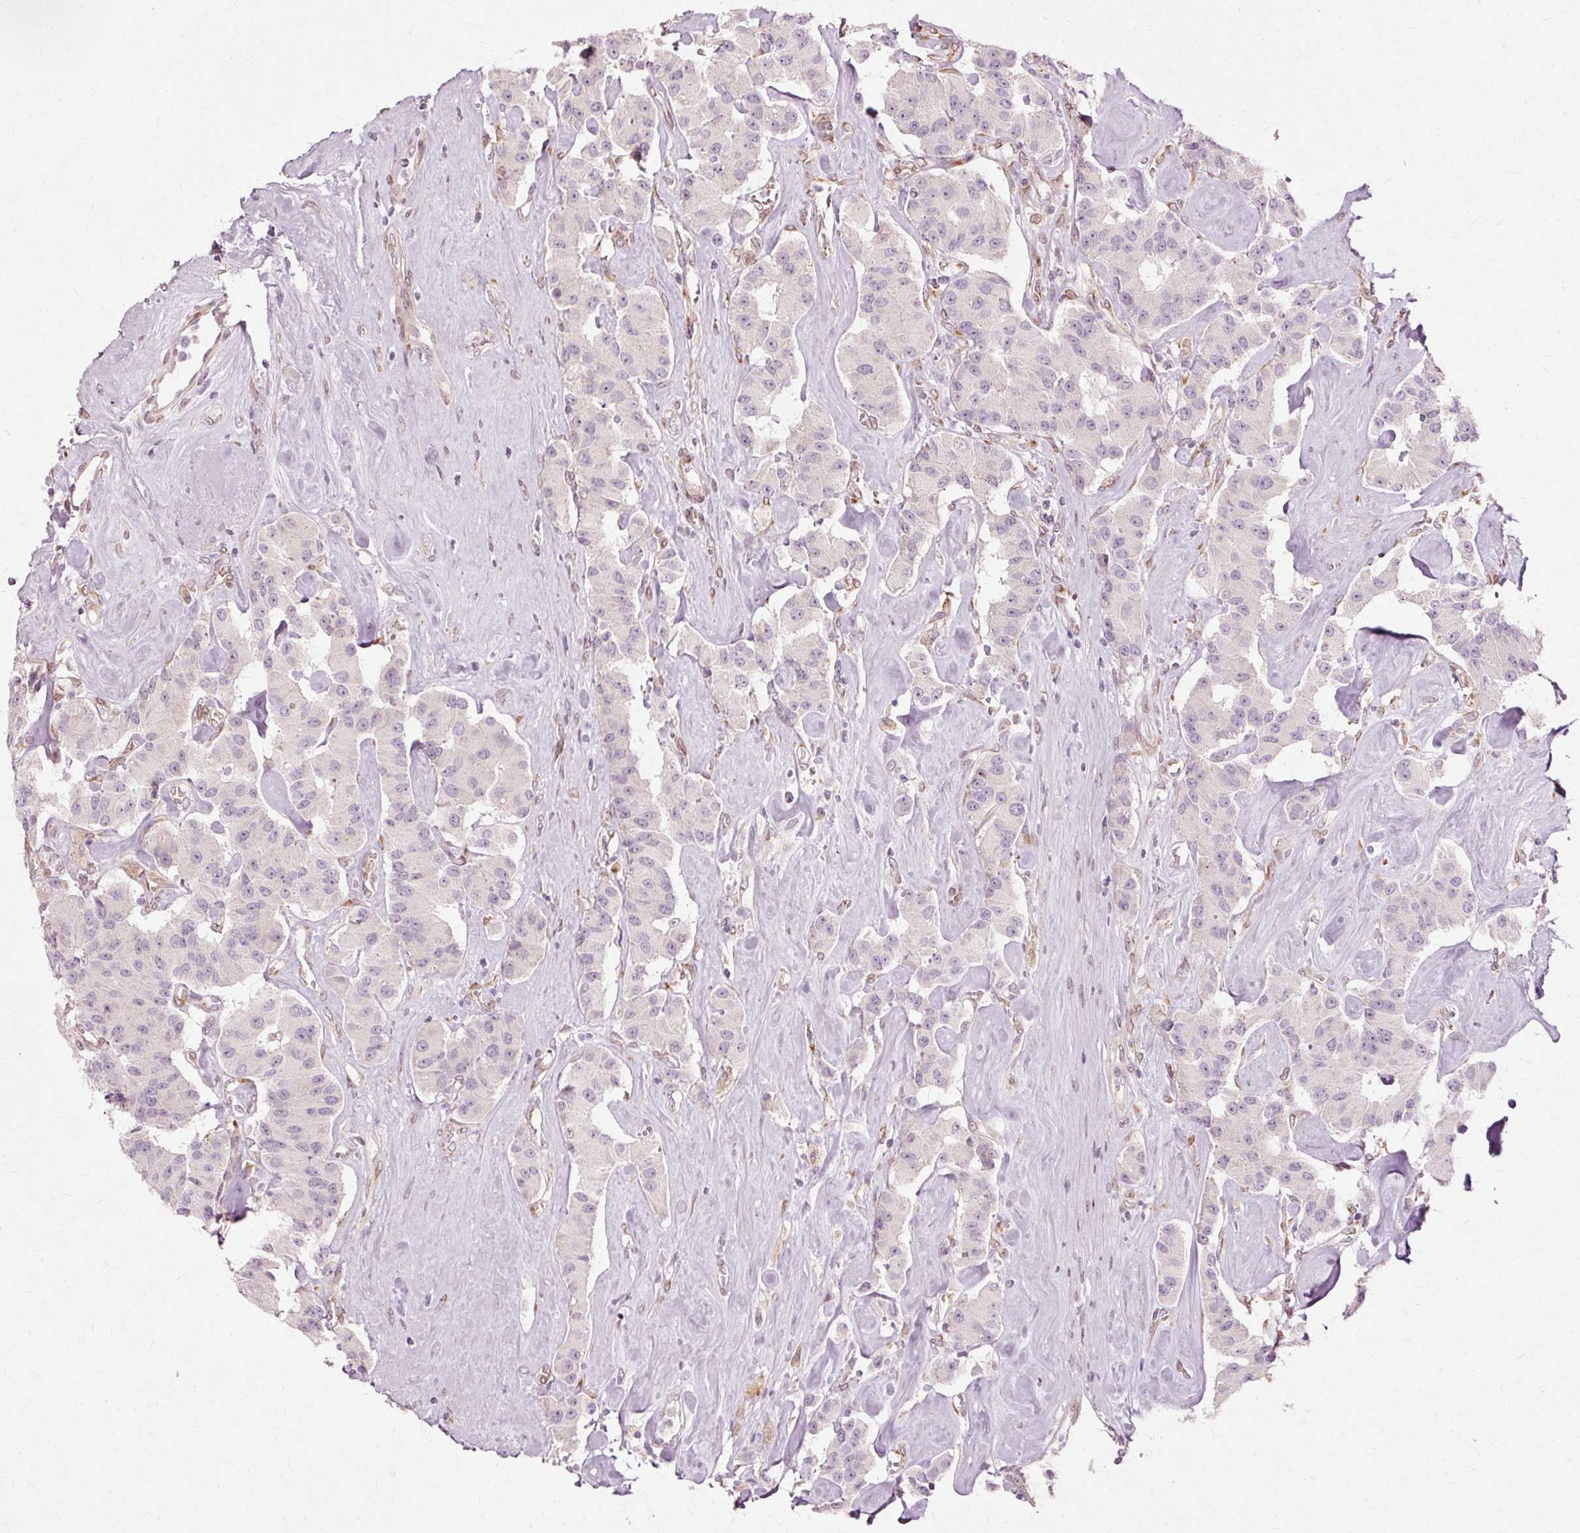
{"staining": {"intensity": "negative", "quantity": "none", "location": "none"}, "tissue": "carcinoid", "cell_type": "Tumor cells", "image_type": "cancer", "snomed": [{"axis": "morphology", "description": "Carcinoid, malignant, NOS"}, {"axis": "topography", "description": "Pancreas"}], "caption": "Carcinoid (malignant) stained for a protein using IHC exhibits no positivity tumor cells.", "gene": "RGPD5", "patient": {"sex": "male", "age": 41}}